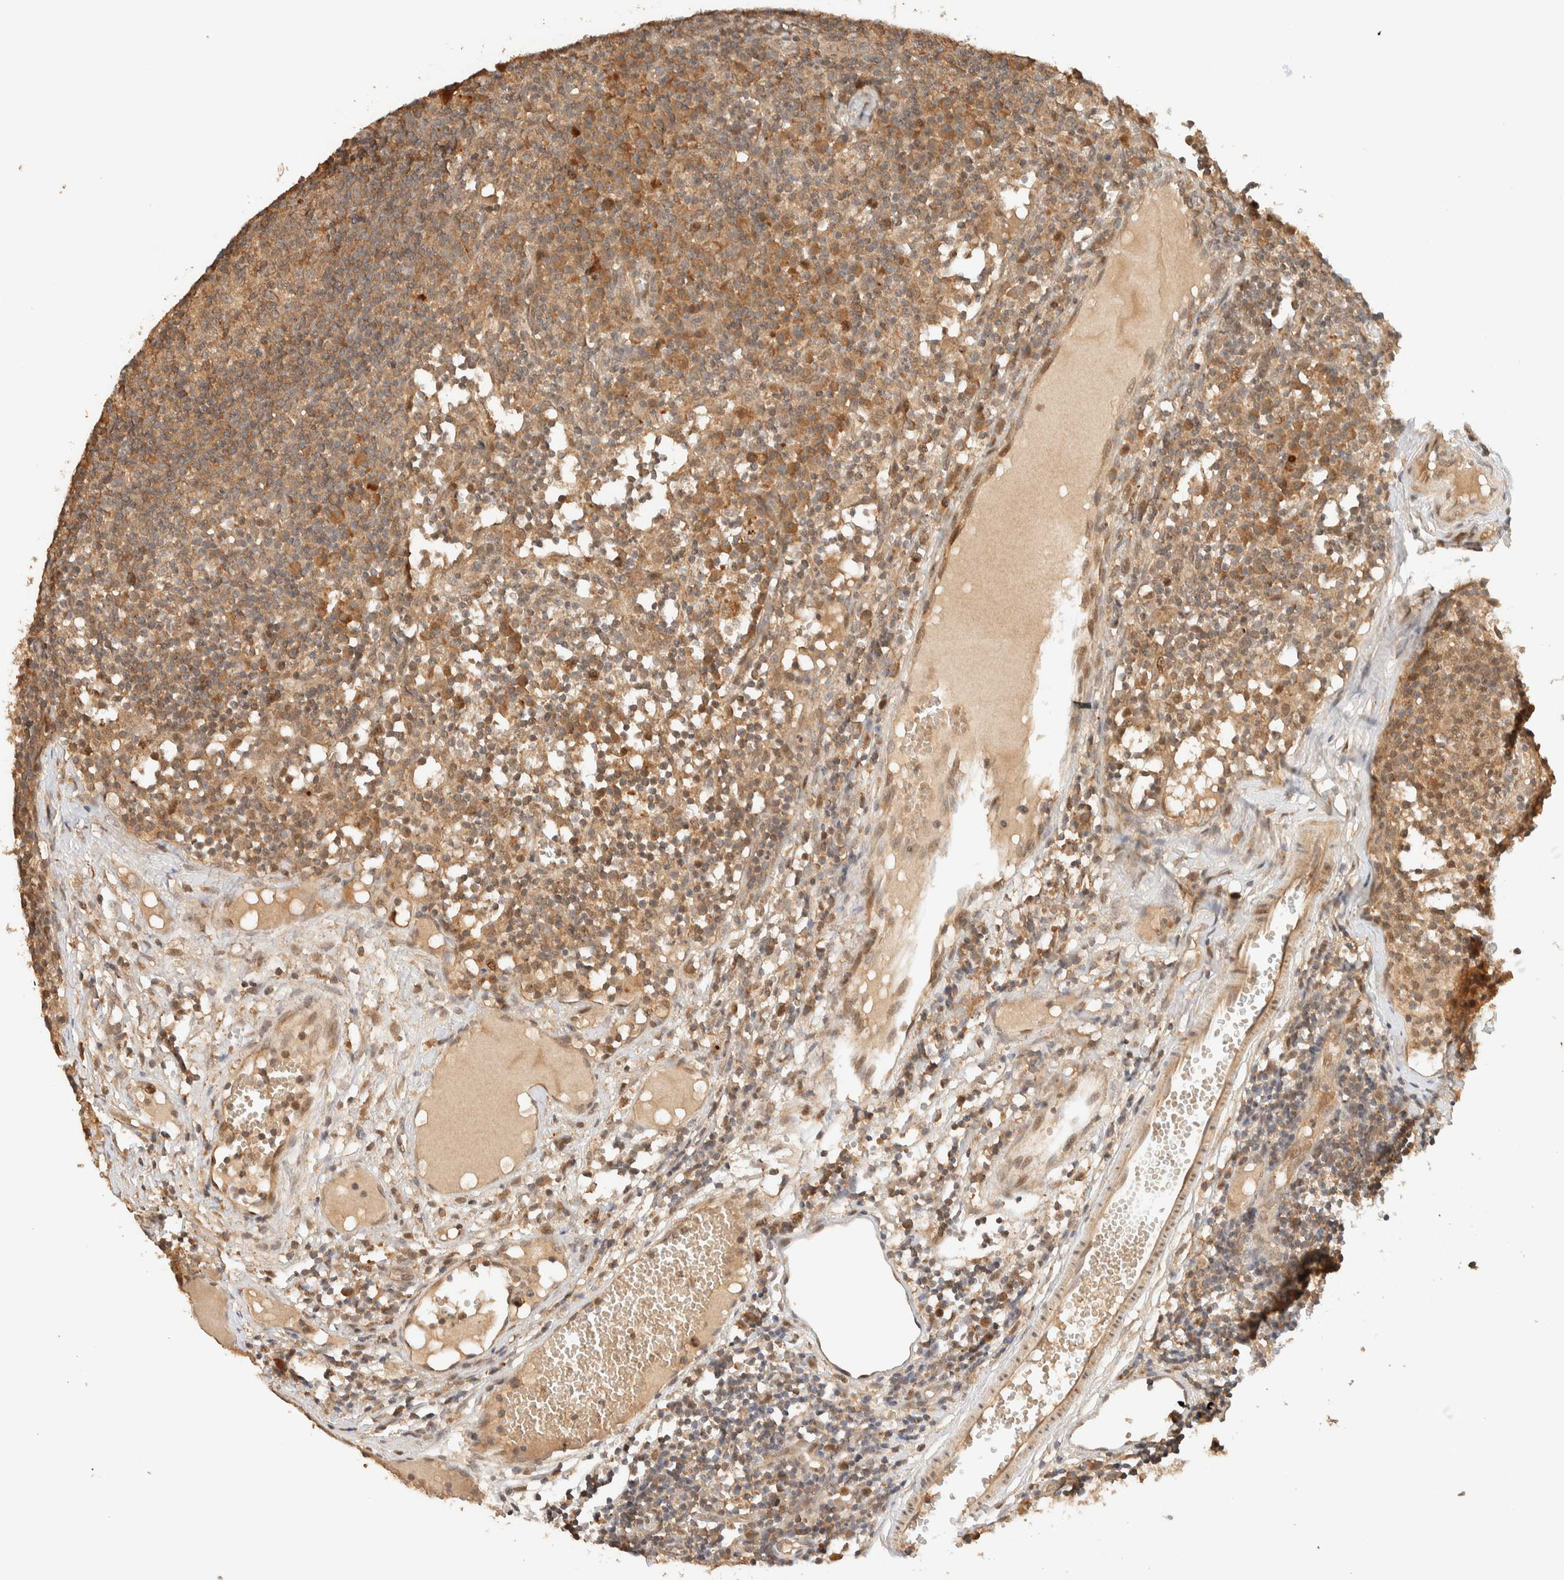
{"staining": {"intensity": "moderate", "quantity": ">75%", "location": "cytoplasmic/membranous,nuclear"}, "tissue": "lymph node", "cell_type": "Germinal center cells", "image_type": "normal", "snomed": [{"axis": "morphology", "description": "Normal tissue, NOS"}, {"axis": "morphology", "description": "Inflammation, NOS"}, {"axis": "topography", "description": "Lymph node"}], "caption": "IHC histopathology image of normal lymph node: human lymph node stained using immunohistochemistry displays medium levels of moderate protein expression localized specifically in the cytoplasmic/membranous,nuclear of germinal center cells, appearing as a cytoplasmic/membranous,nuclear brown color.", "gene": "ZBTB34", "patient": {"sex": "male", "age": 55}}